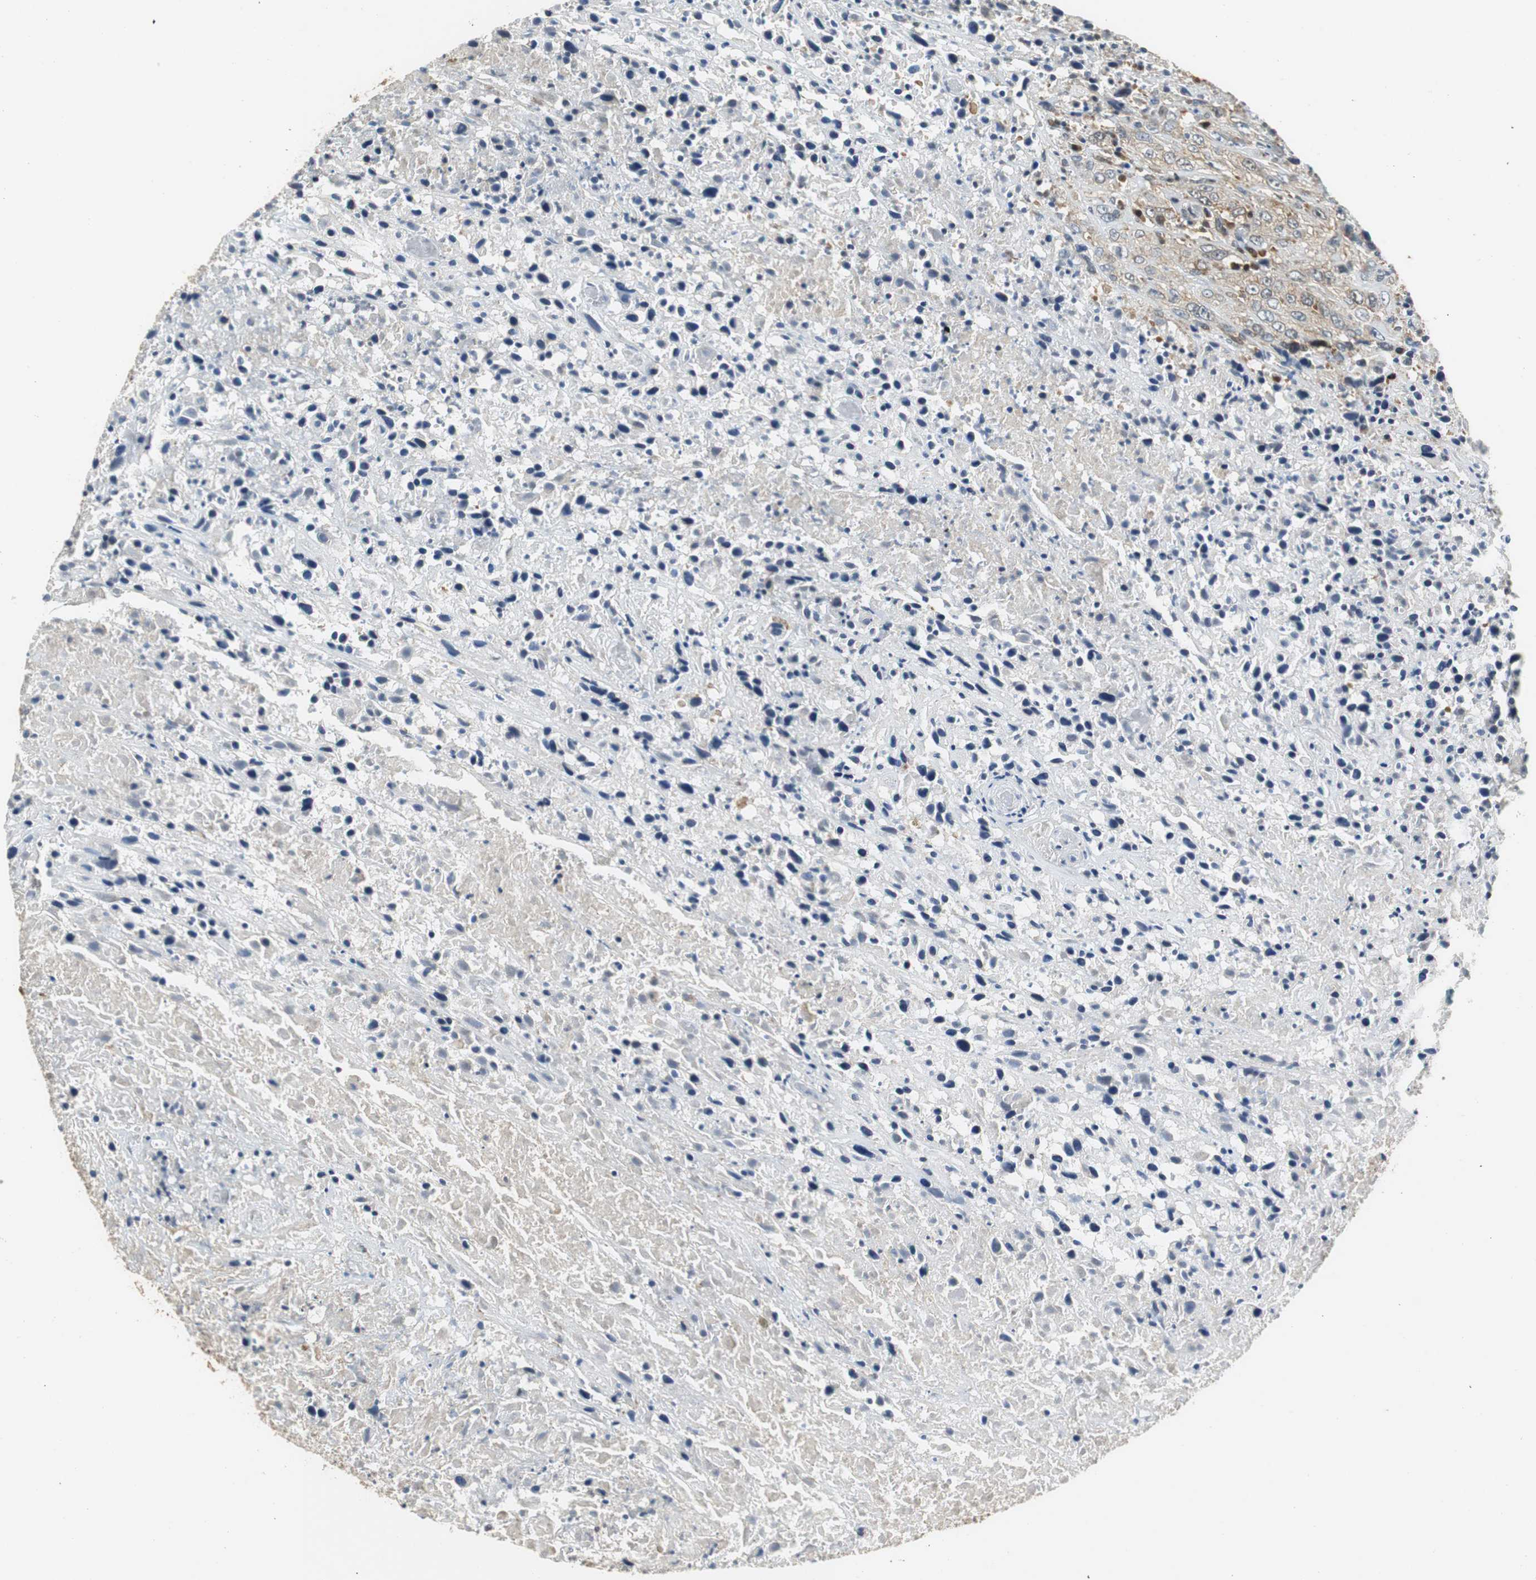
{"staining": {"intensity": "moderate", "quantity": ">75%", "location": "cytoplasmic/membranous"}, "tissue": "urothelial cancer", "cell_type": "Tumor cells", "image_type": "cancer", "snomed": [{"axis": "morphology", "description": "Urothelial carcinoma, High grade"}, {"axis": "topography", "description": "Urinary bladder"}], "caption": "A brown stain shows moderate cytoplasmic/membranous staining of a protein in high-grade urothelial carcinoma tumor cells. The staining was performed using DAB, with brown indicating positive protein expression. Nuclei are stained blue with hematoxylin.", "gene": "GSDMD", "patient": {"sex": "male", "age": 61}}